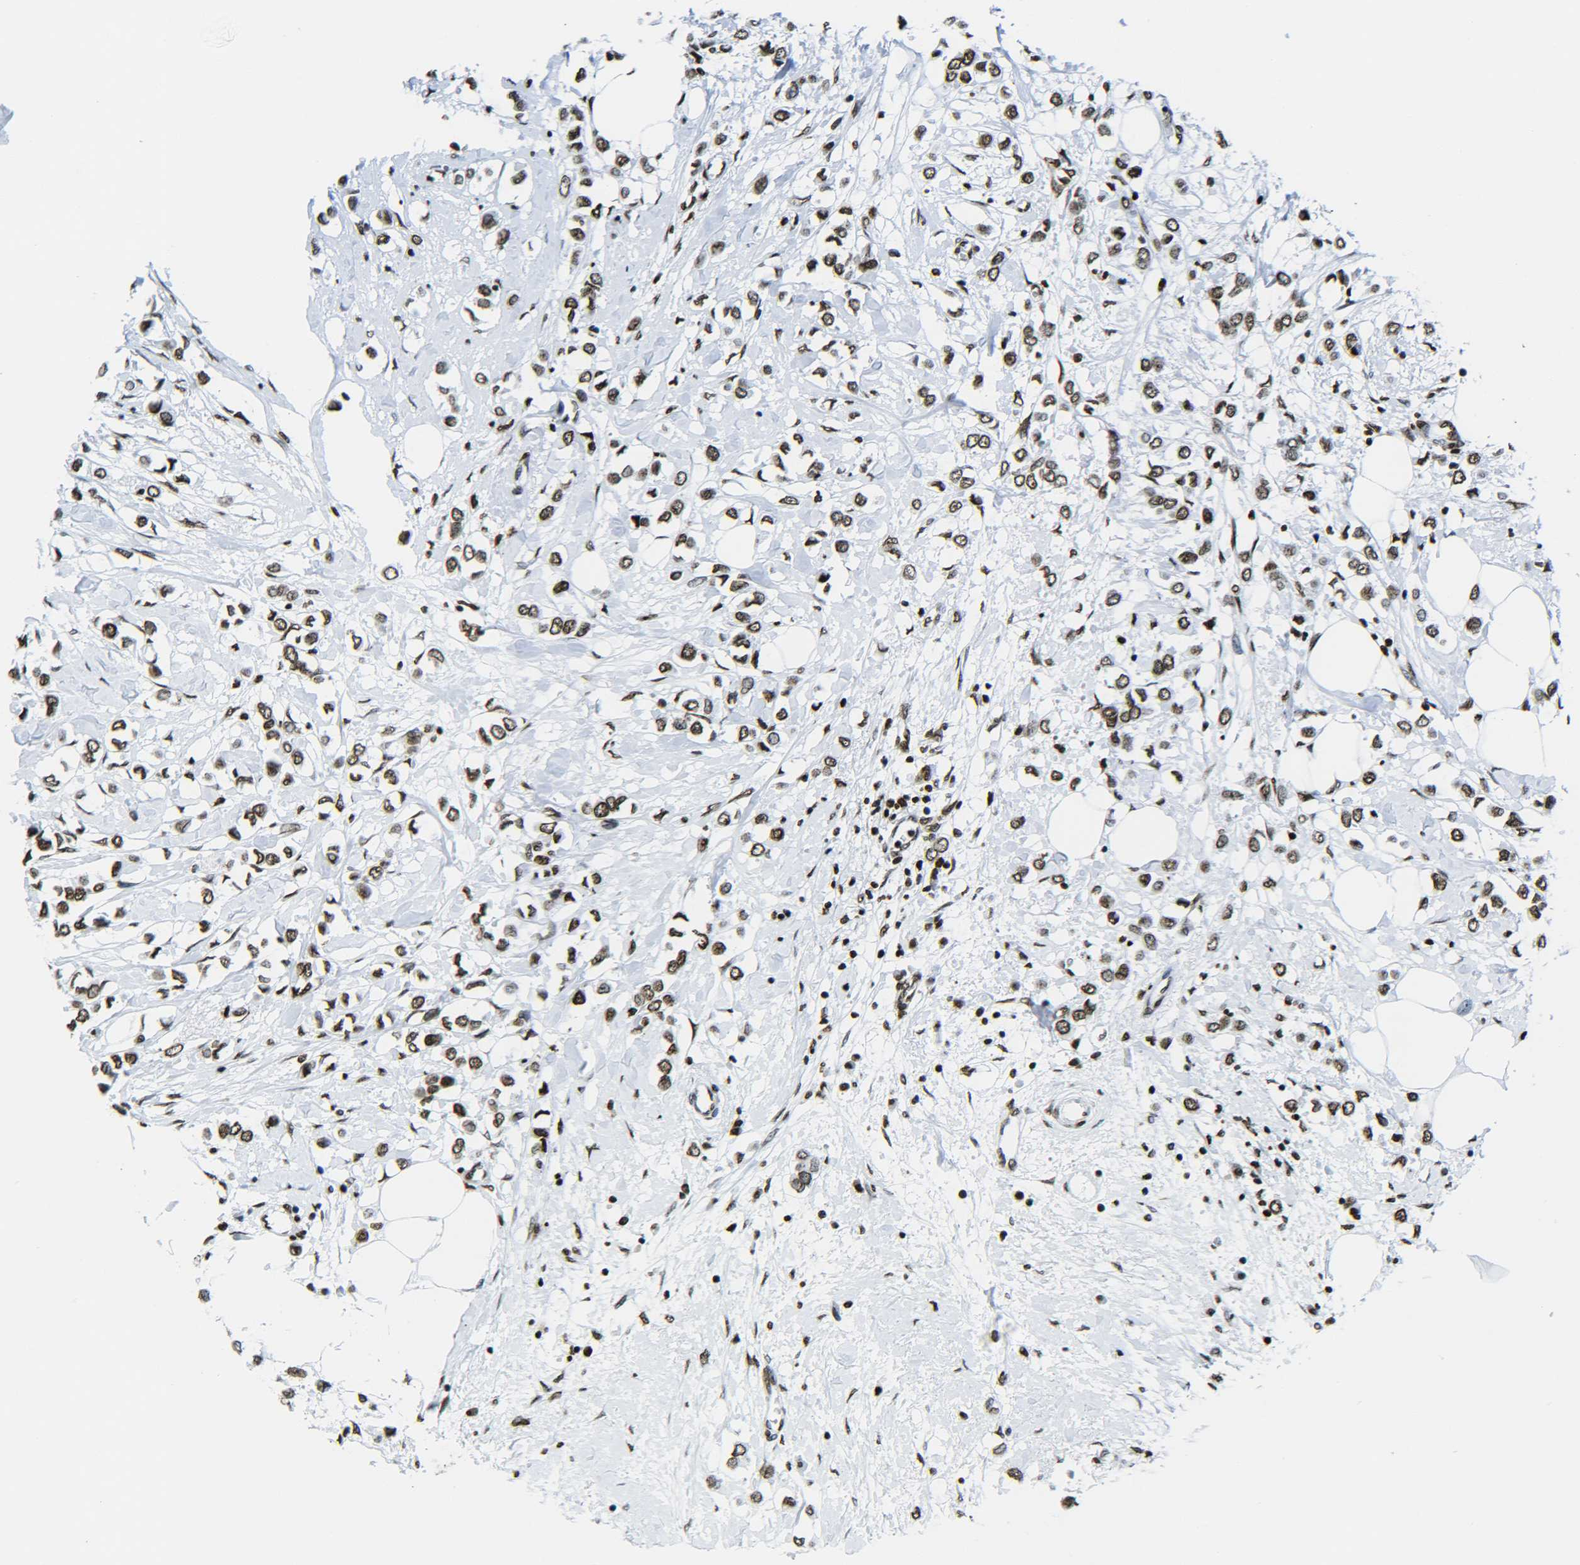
{"staining": {"intensity": "moderate", "quantity": ">75%", "location": "nuclear"}, "tissue": "breast cancer", "cell_type": "Tumor cells", "image_type": "cancer", "snomed": [{"axis": "morphology", "description": "Lobular carcinoma"}, {"axis": "topography", "description": "Breast"}], "caption": "A histopathology image of human breast cancer (lobular carcinoma) stained for a protein demonstrates moderate nuclear brown staining in tumor cells.", "gene": "H2AX", "patient": {"sex": "female", "age": 51}}